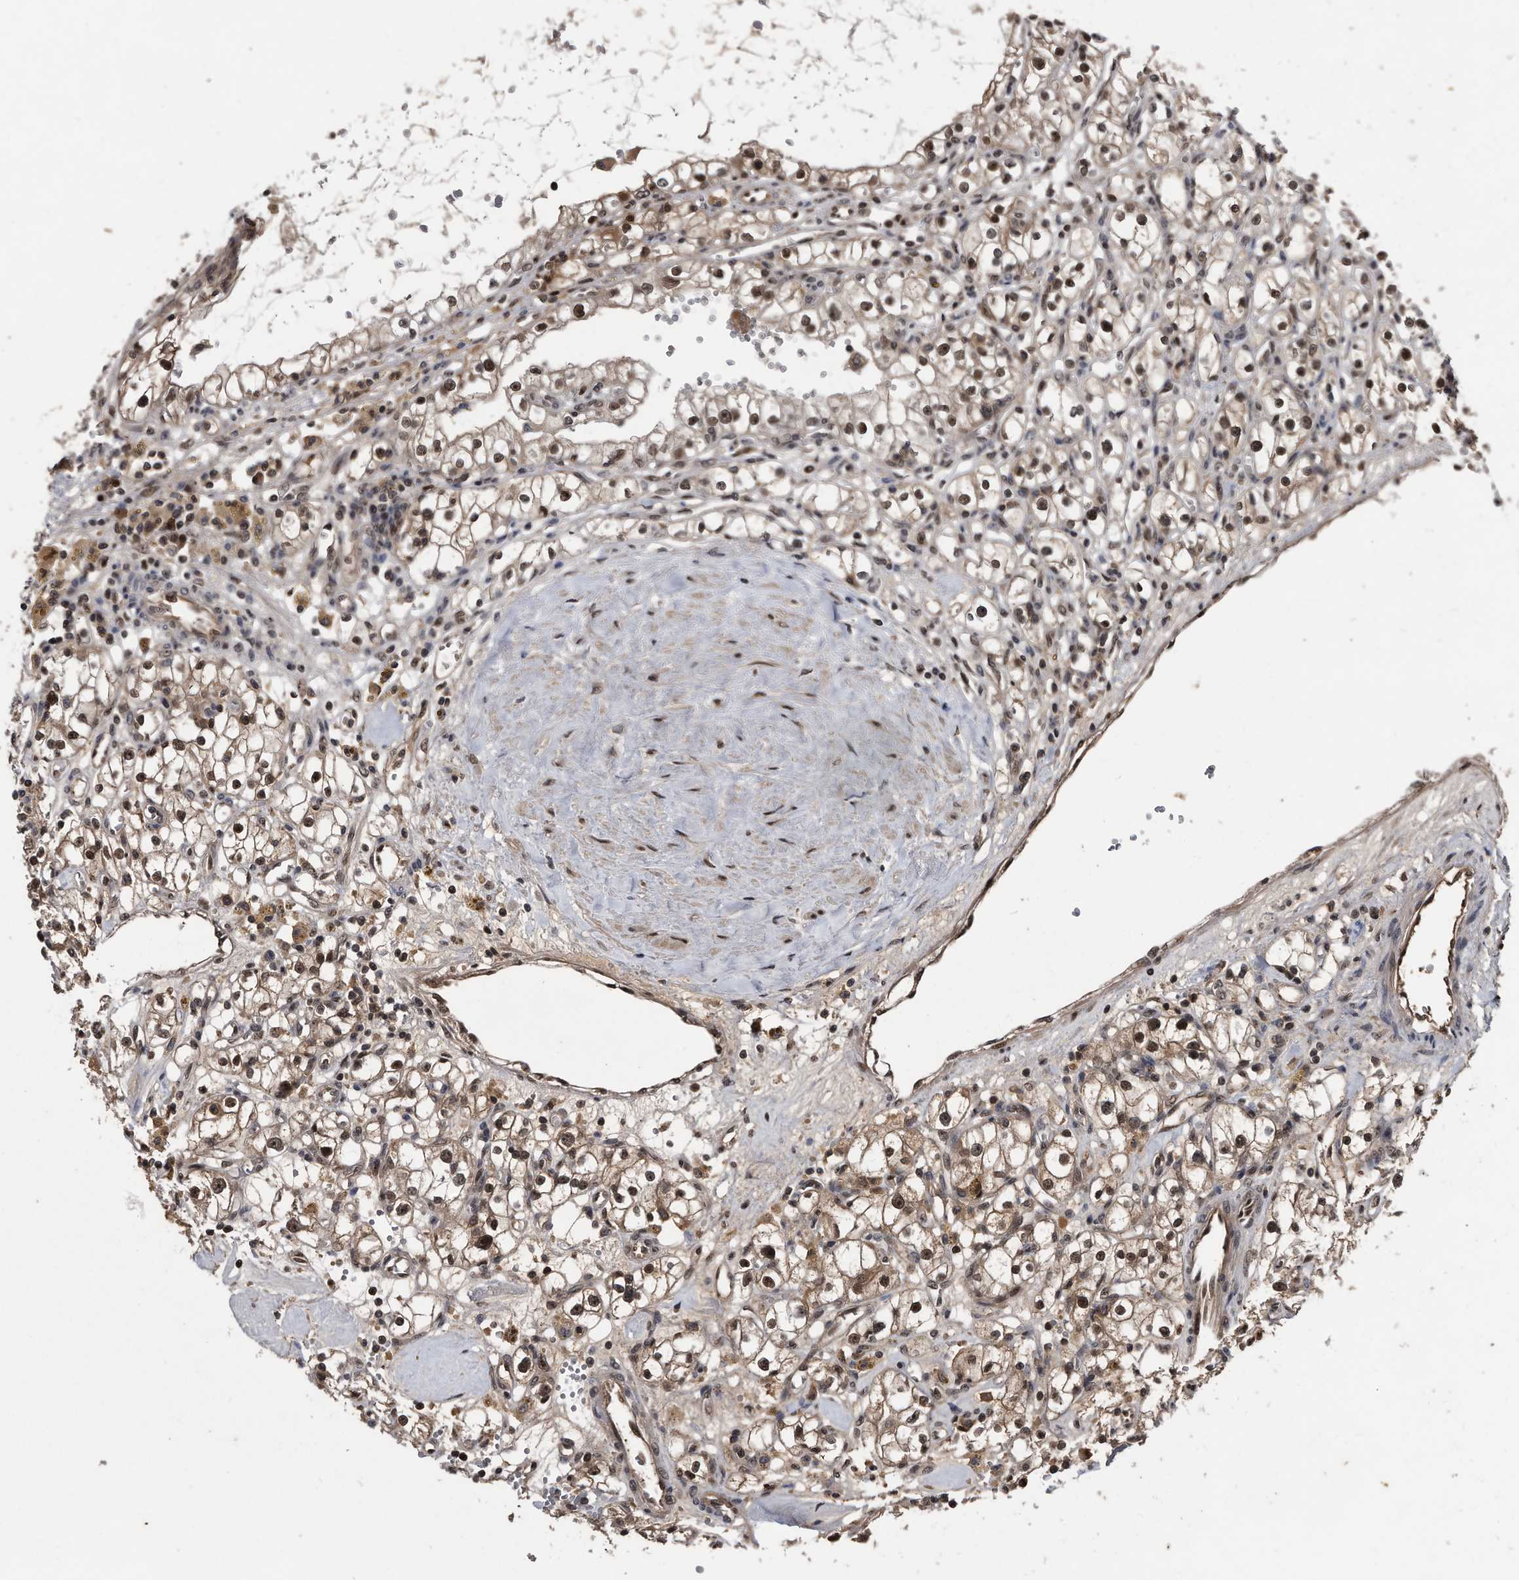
{"staining": {"intensity": "moderate", "quantity": ">75%", "location": "cytoplasmic/membranous,nuclear"}, "tissue": "renal cancer", "cell_type": "Tumor cells", "image_type": "cancer", "snomed": [{"axis": "morphology", "description": "Adenocarcinoma, NOS"}, {"axis": "topography", "description": "Kidney"}], "caption": "This micrograph displays renal cancer stained with IHC to label a protein in brown. The cytoplasmic/membranous and nuclear of tumor cells show moderate positivity for the protein. Nuclei are counter-stained blue.", "gene": "RAD23B", "patient": {"sex": "male", "age": 56}}